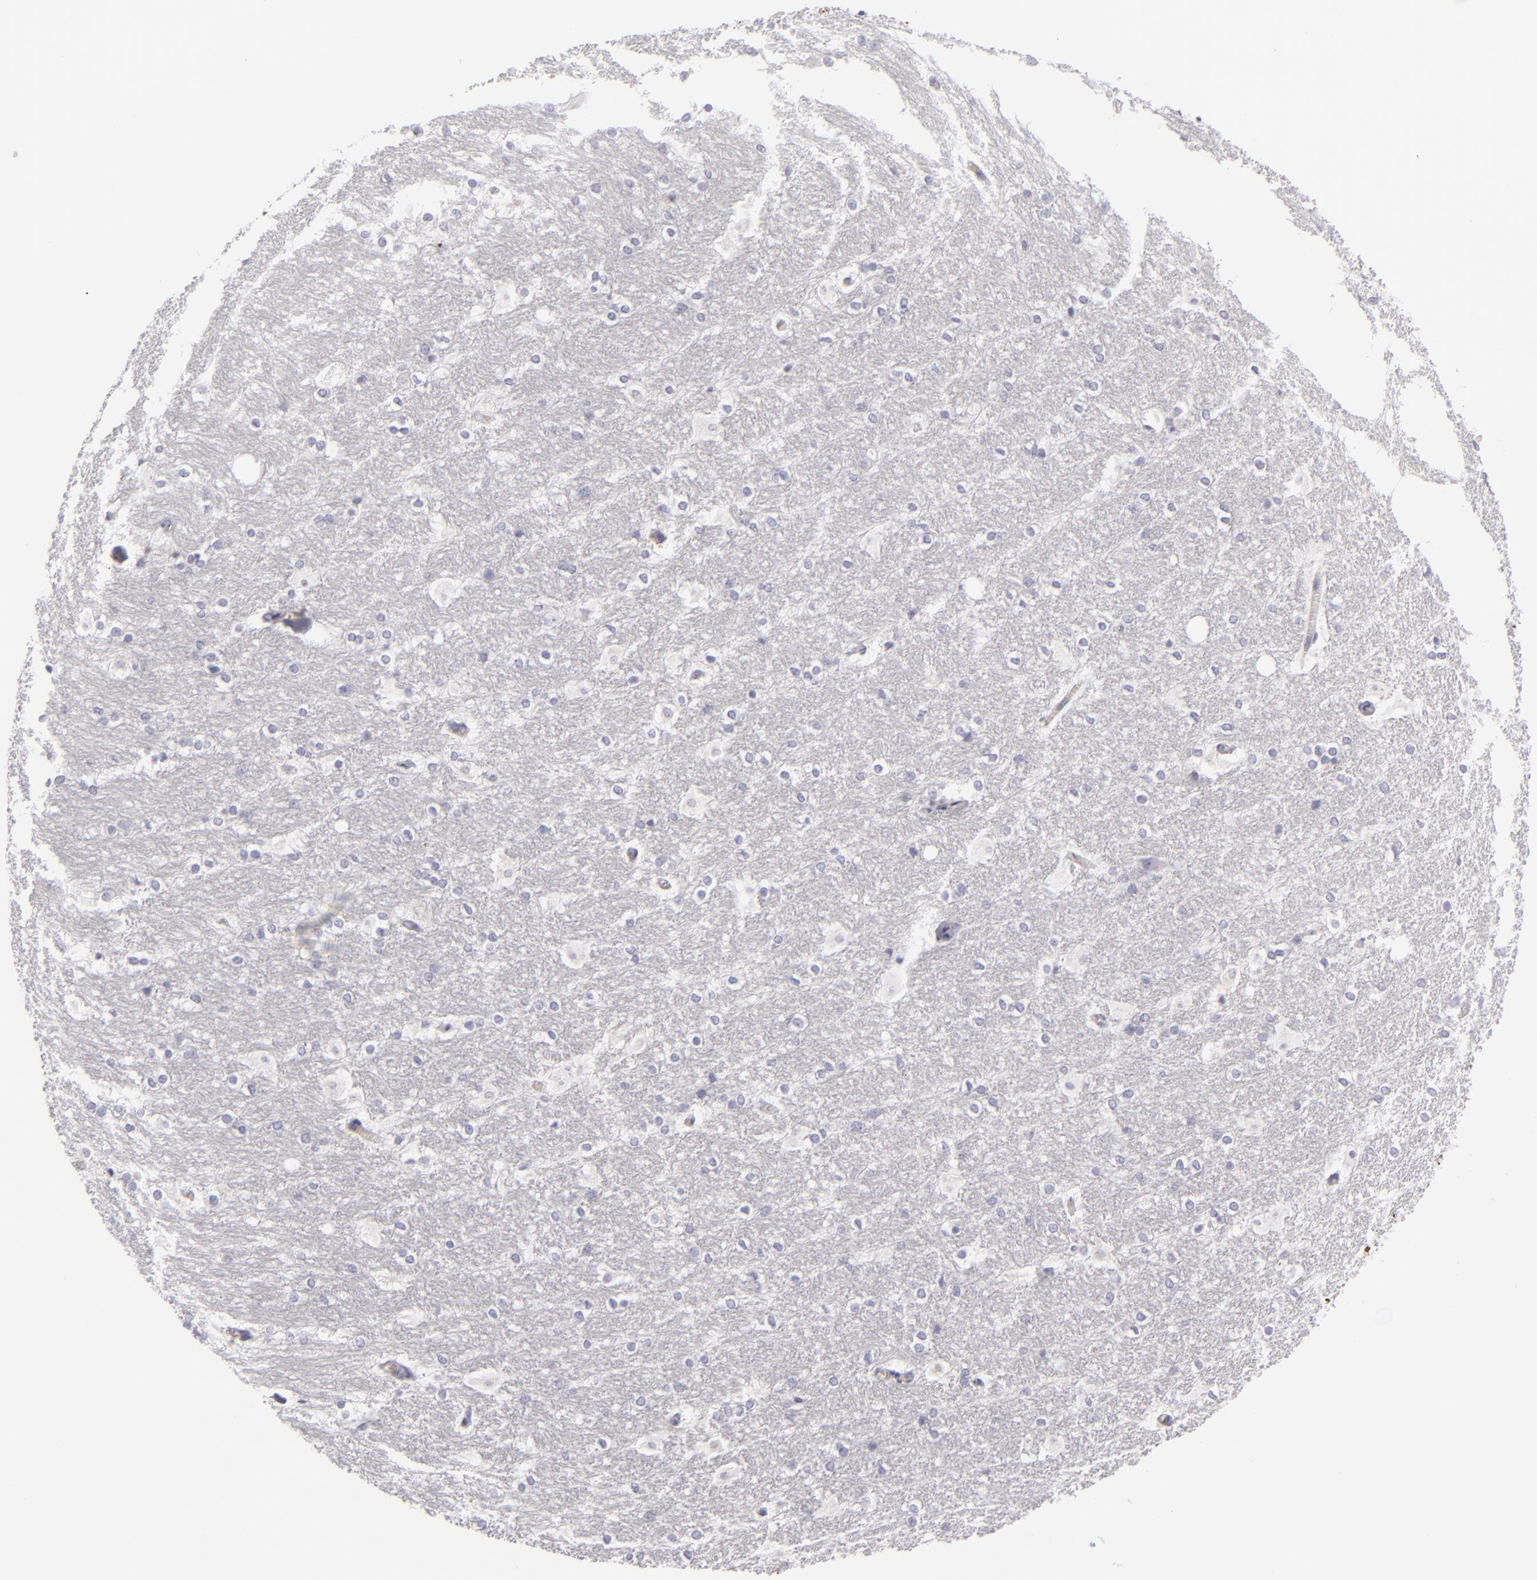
{"staining": {"intensity": "negative", "quantity": "none", "location": "none"}, "tissue": "hippocampus", "cell_type": "Glial cells", "image_type": "normal", "snomed": [{"axis": "morphology", "description": "Normal tissue, NOS"}, {"axis": "topography", "description": "Hippocampus"}], "caption": "Immunohistochemistry image of benign hippocampus: human hippocampus stained with DAB (3,3'-diaminobenzidine) shows no significant protein expression in glial cells. (DAB immunohistochemistry (IHC) visualized using brightfield microscopy, high magnification).", "gene": "JUP", "patient": {"sex": "female", "age": 19}}